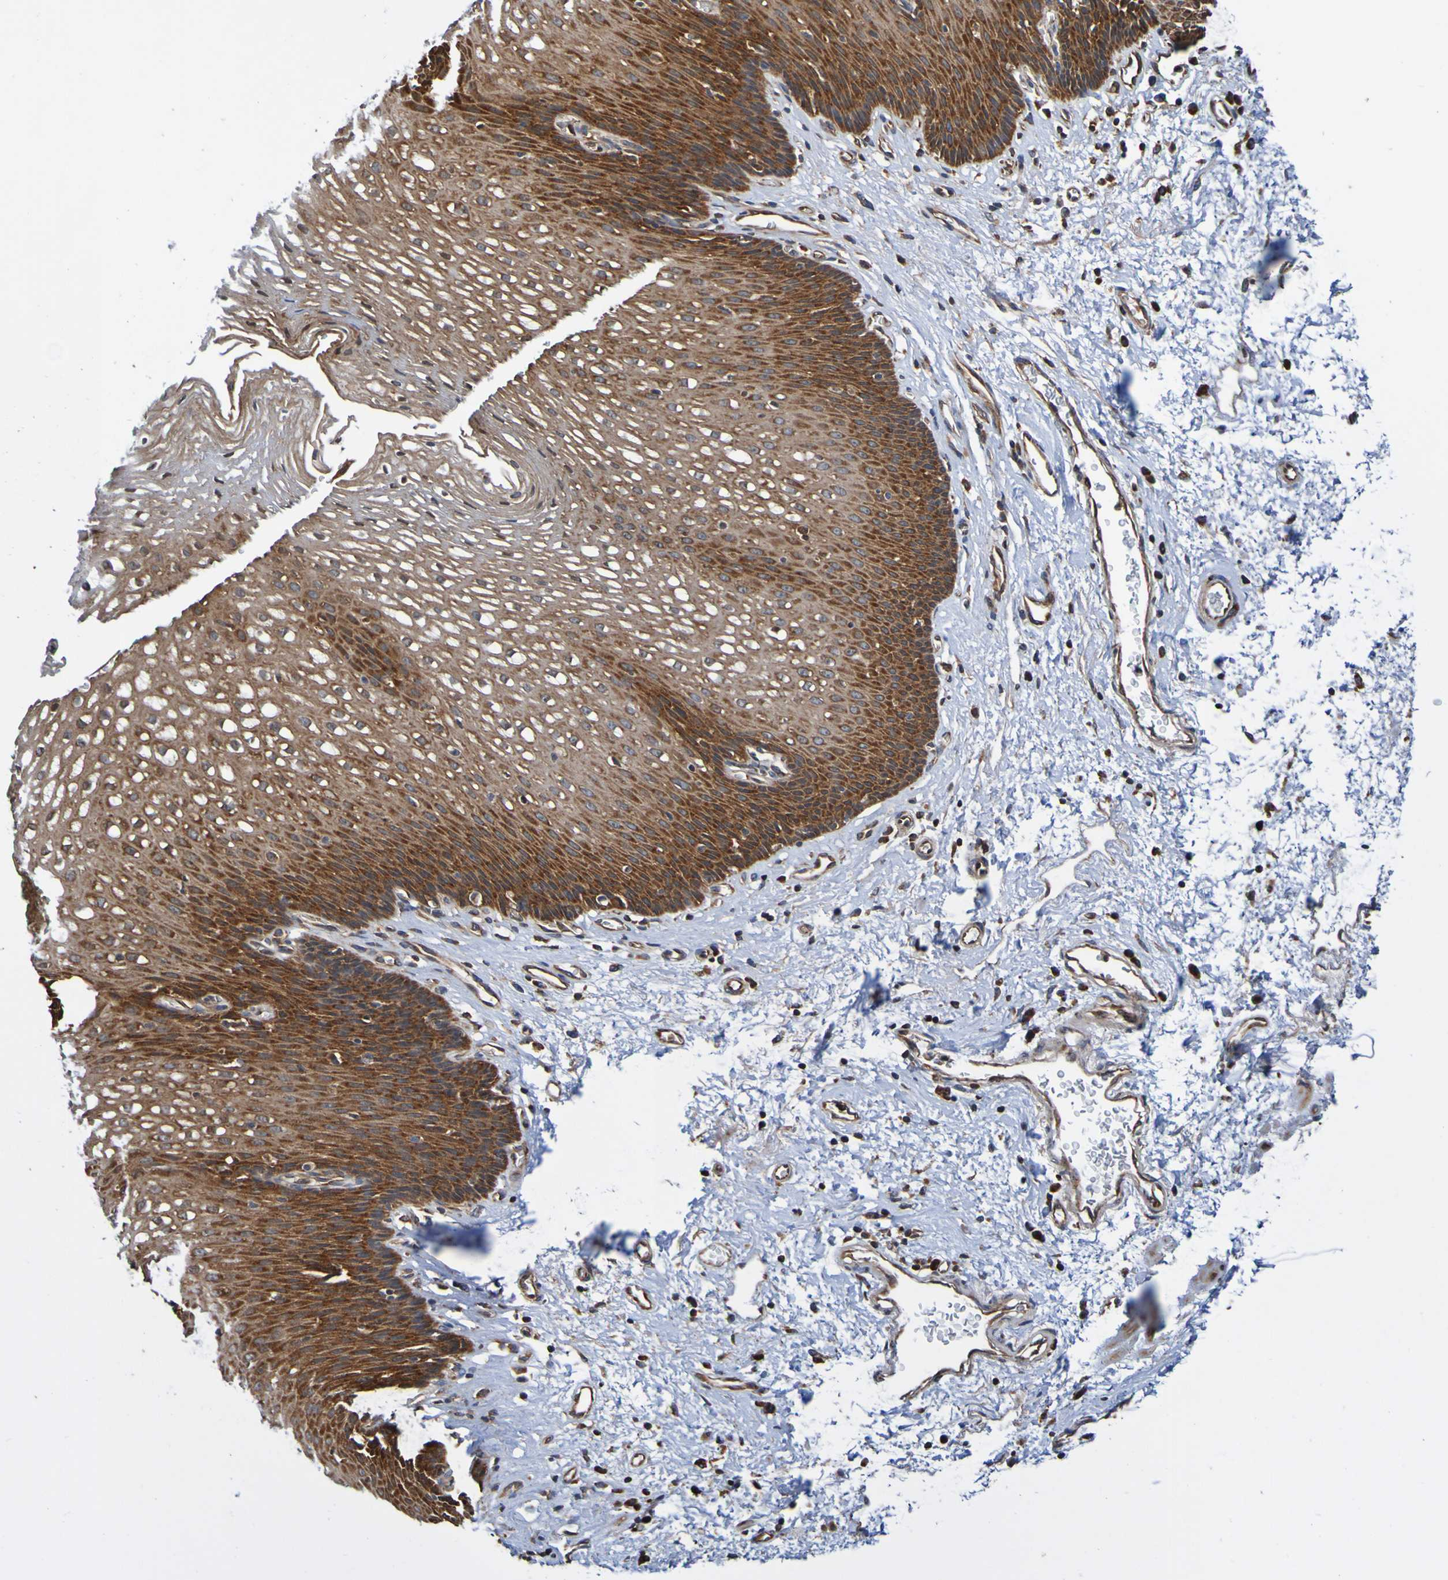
{"staining": {"intensity": "strong", "quantity": ">75%", "location": "cytoplasmic/membranous"}, "tissue": "esophagus", "cell_type": "Squamous epithelial cells", "image_type": "normal", "snomed": [{"axis": "morphology", "description": "Normal tissue, NOS"}, {"axis": "topography", "description": "Esophagus"}], "caption": "Normal esophagus was stained to show a protein in brown. There is high levels of strong cytoplasmic/membranous staining in approximately >75% of squamous epithelial cells.", "gene": "AXIN1", "patient": {"sex": "male", "age": 48}}